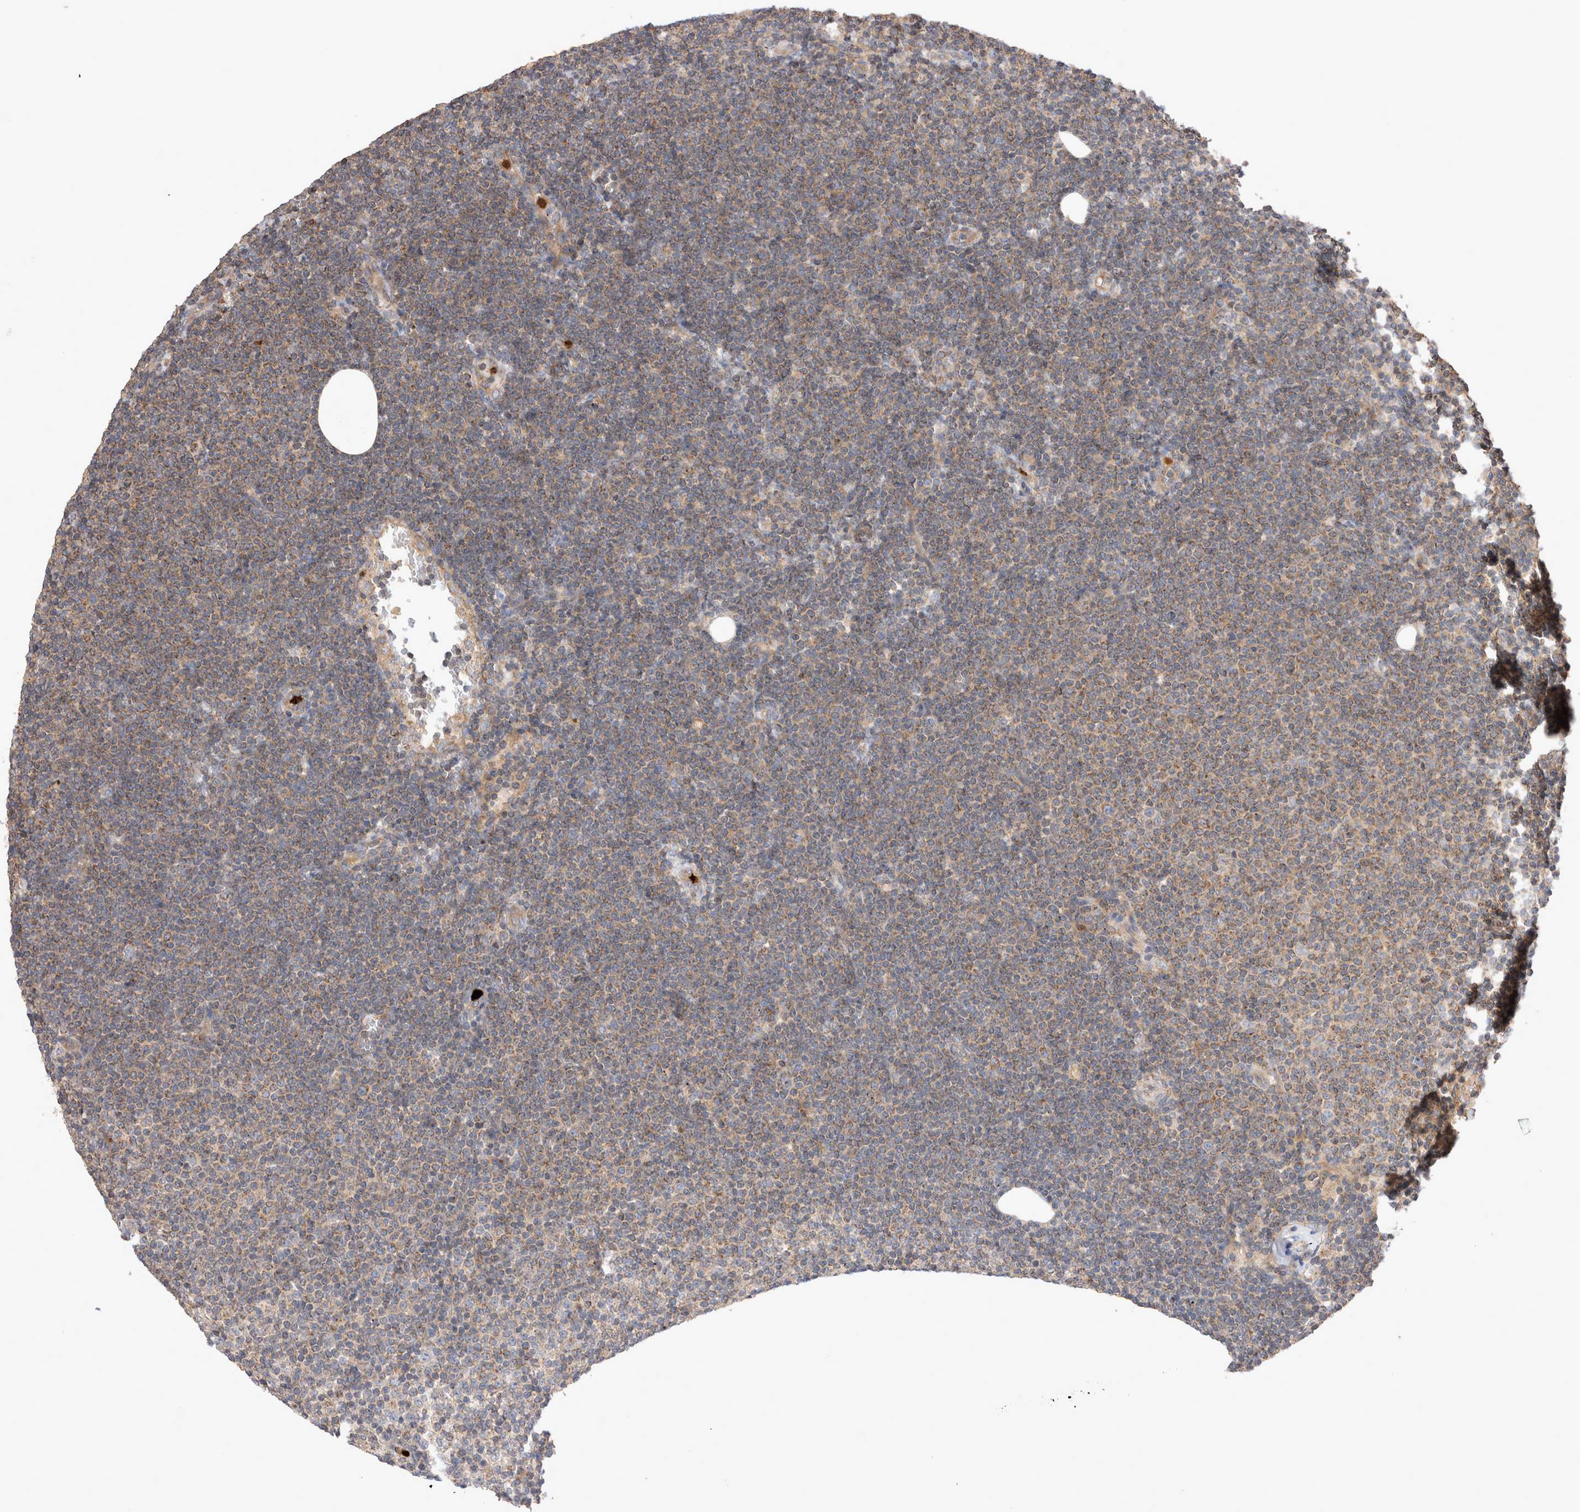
{"staining": {"intensity": "weak", "quantity": ">75%", "location": "cytoplasmic/membranous"}, "tissue": "lymphoma", "cell_type": "Tumor cells", "image_type": "cancer", "snomed": [{"axis": "morphology", "description": "Malignant lymphoma, non-Hodgkin's type, Low grade"}, {"axis": "topography", "description": "Lymph node"}], "caption": "Immunohistochemistry of malignant lymphoma, non-Hodgkin's type (low-grade) demonstrates low levels of weak cytoplasmic/membranous positivity in about >75% of tumor cells. The staining was performed using DAB (3,3'-diaminobenzidine) to visualize the protein expression in brown, while the nuclei were stained in blue with hematoxylin (Magnification: 20x).", "gene": "NXT2", "patient": {"sex": "female", "age": 53}}